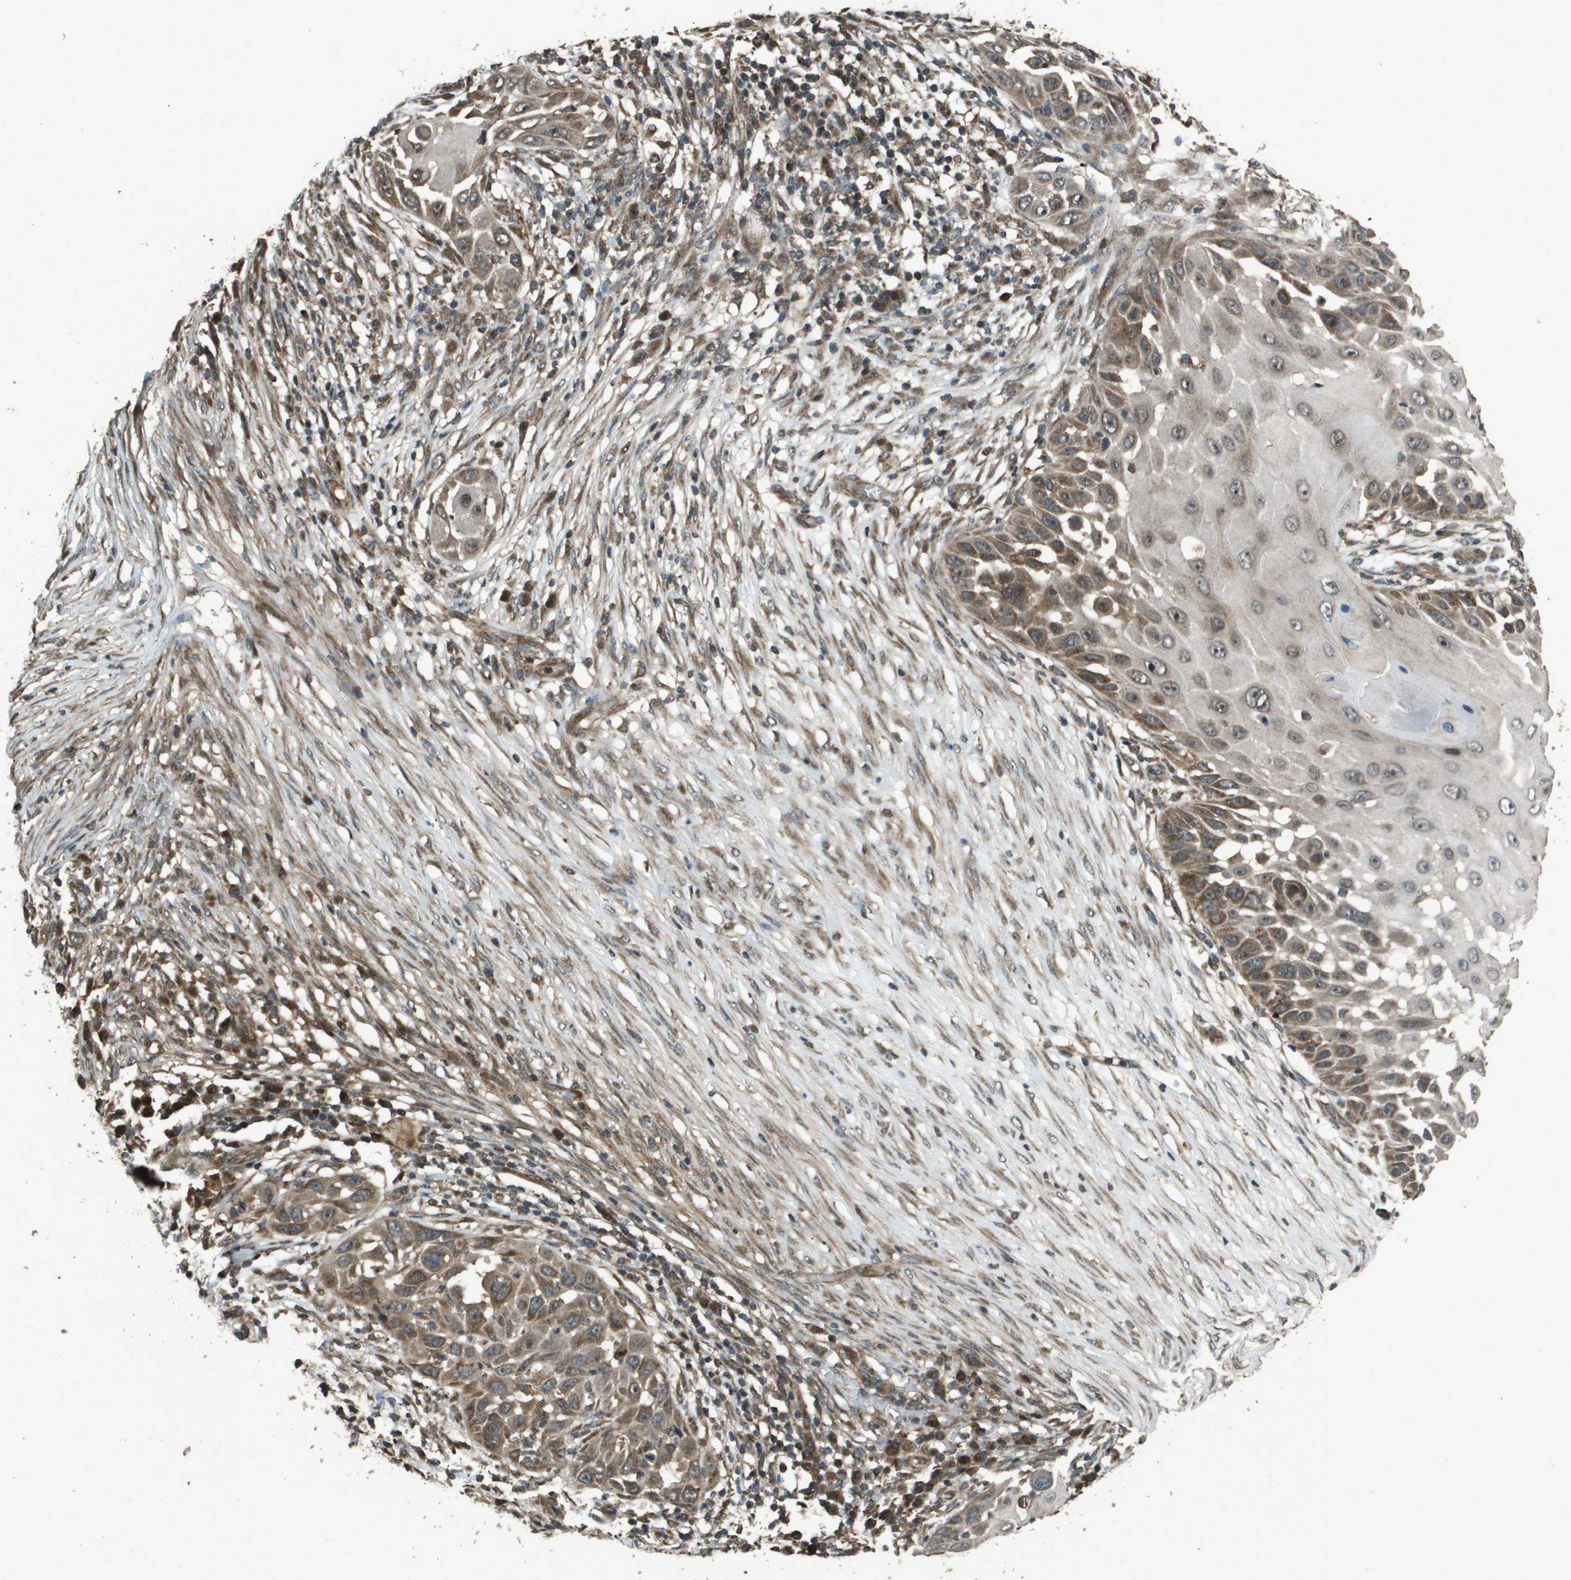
{"staining": {"intensity": "moderate", "quantity": "25%-75%", "location": "cytoplasmic/membranous"}, "tissue": "skin cancer", "cell_type": "Tumor cells", "image_type": "cancer", "snomed": [{"axis": "morphology", "description": "Squamous cell carcinoma, NOS"}, {"axis": "topography", "description": "Skin"}], "caption": "Immunohistochemical staining of human skin squamous cell carcinoma displays moderate cytoplasmic/membranous protein staining in about 25%-75% of tumor cells. (IHC, brightfield microscopy, high magnification).", "gene": "FIG4", "patient": {"sex": "female", "age": 44}}